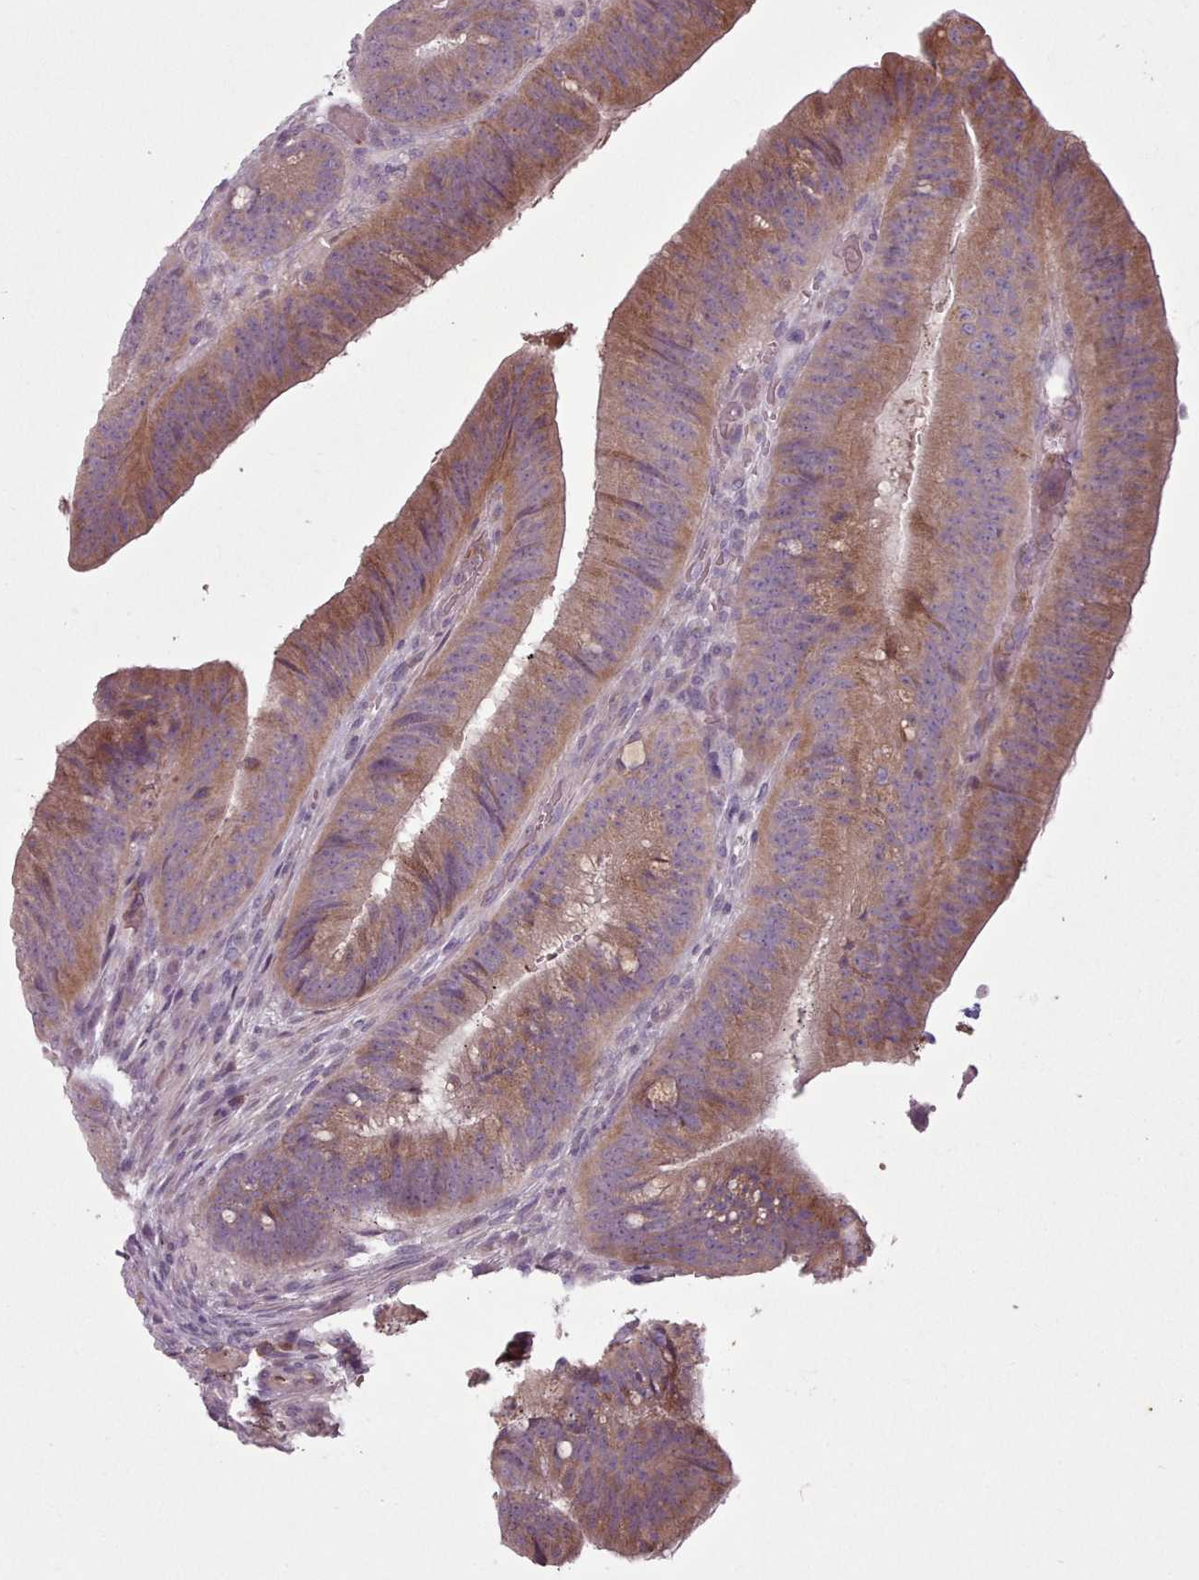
{"staining": {"intensity": "moderate", "quantity": ">75%", "location": "cytoplasmic/membranous"}, "tissue": "colorectal cancer", "cell_type": "Tumor cells", "image_type": "cancer", "snomed": [{"axis": "morphology", "description": "Adenocarcinoma, NOS"}, {"axis": "topography", "description": "Colon"}], "caption": "Tumor cells exhibit medium levels of moderate cytoplasmic/membranous expression in about >75% of cells in colorectal cancer. The protein is stained brown, and the nuclei are stained in blue (DAB (3,3'-diaminobenzidine) IHC with brightfield microscopy, high magnification).", "gene": "LAPTM5", "patient": {"sex": "female", "age": 43}}